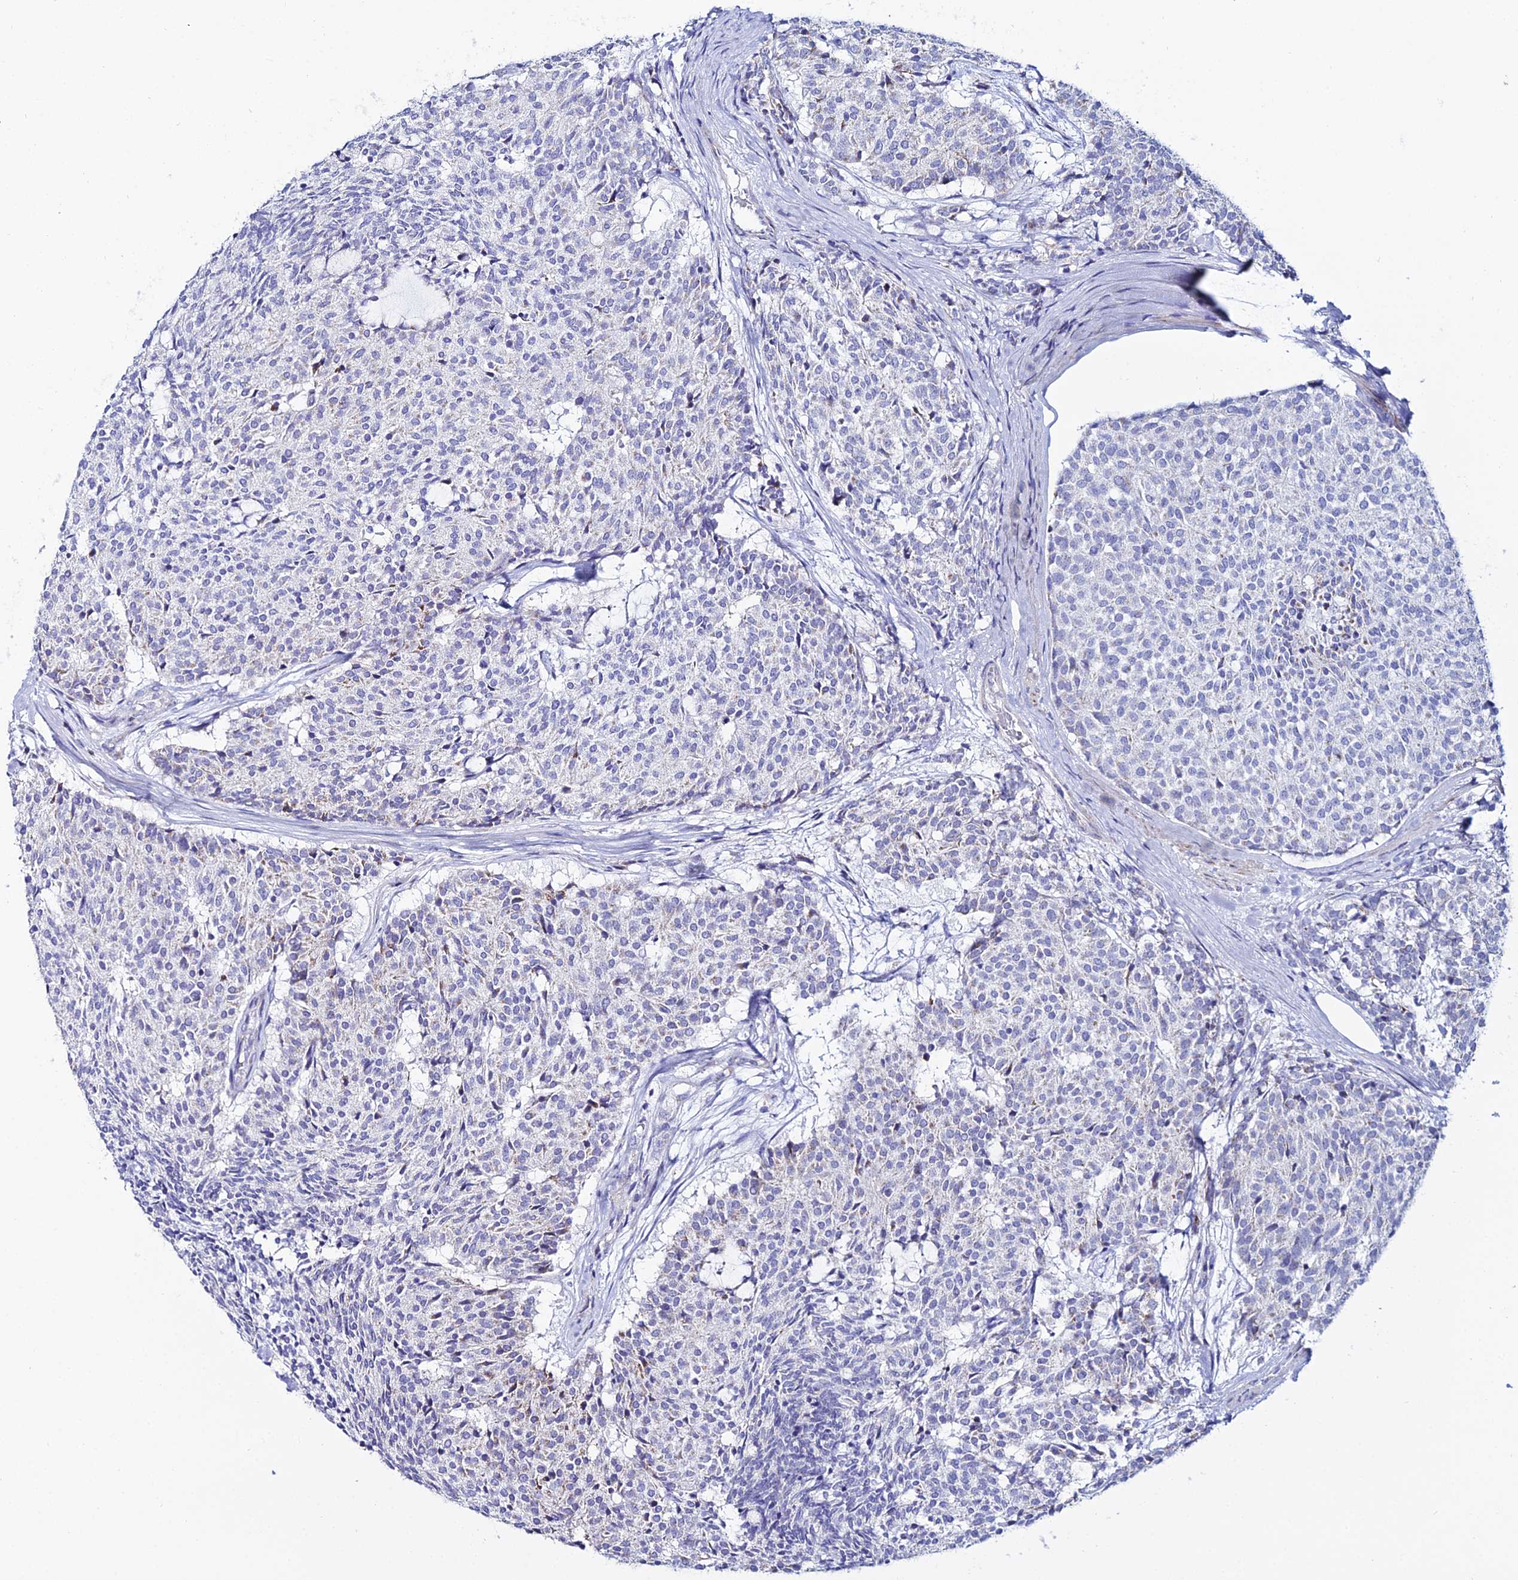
{"staining": {"intensity": "negative", "quantity": "none", "location": "none"}, "tissue": "carcinoid", "cell_type": "Tumor cells", "image_type": "cancer", "snomed": [{"axis": "morphology", "description": "Carcinoid, malignant, NOS"}, {"axis": "topography", "description": "Pancreas"}], "caption": "IHC of carcinoid demonstrates no staining in tumor cells. (Immunohistochemistry (ihc), brightfield microscopy, high magnification).", "gene": "DHX34", "patient": {"sex": "female", "age": 54}}